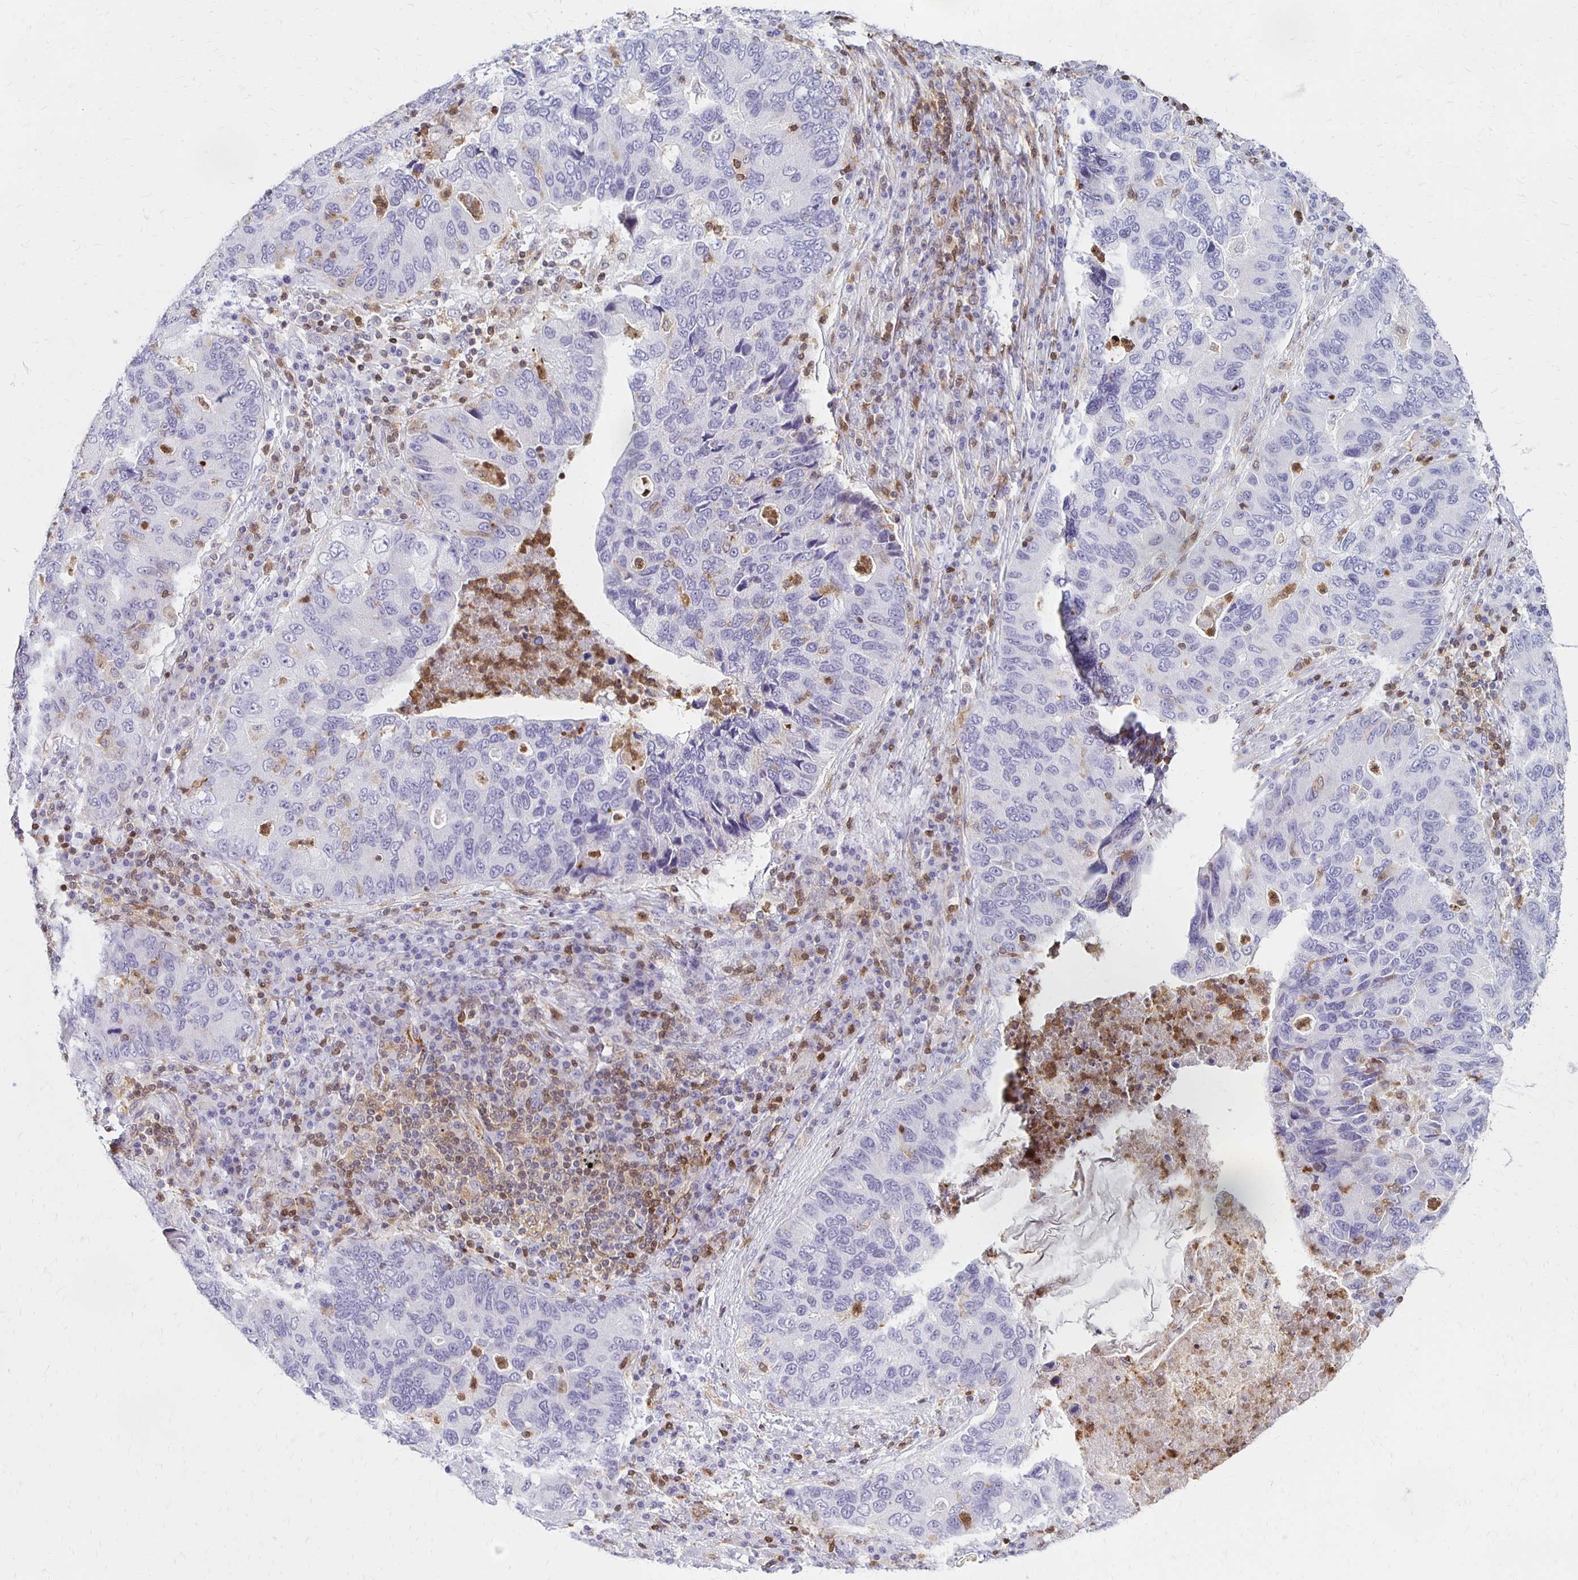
{"staining": {"intensity": "negative", "quantity": "none", "location": "none"}, "tissue": "lung cancer", "cell_type": "Tumor cells", "image_type": "cancer", "snomed": [{"axis": "morphology", "description": "Adenocarcinoma, NOS"}, {"axis": "morphology", "description": "Adenocarcinoma, metastatic, NOS"}, {"axis": "topography", "description": "Lymph node"}, {"axis": "topography", "description": "Lung"}], "caption": "IHC histopathology image of human adenocarcinoma (lung) stained for a protein (brown), which exhibits no expression in tumor cells.", "gene": "CCL21", "patient": {"sex": "female", "age": 54}}